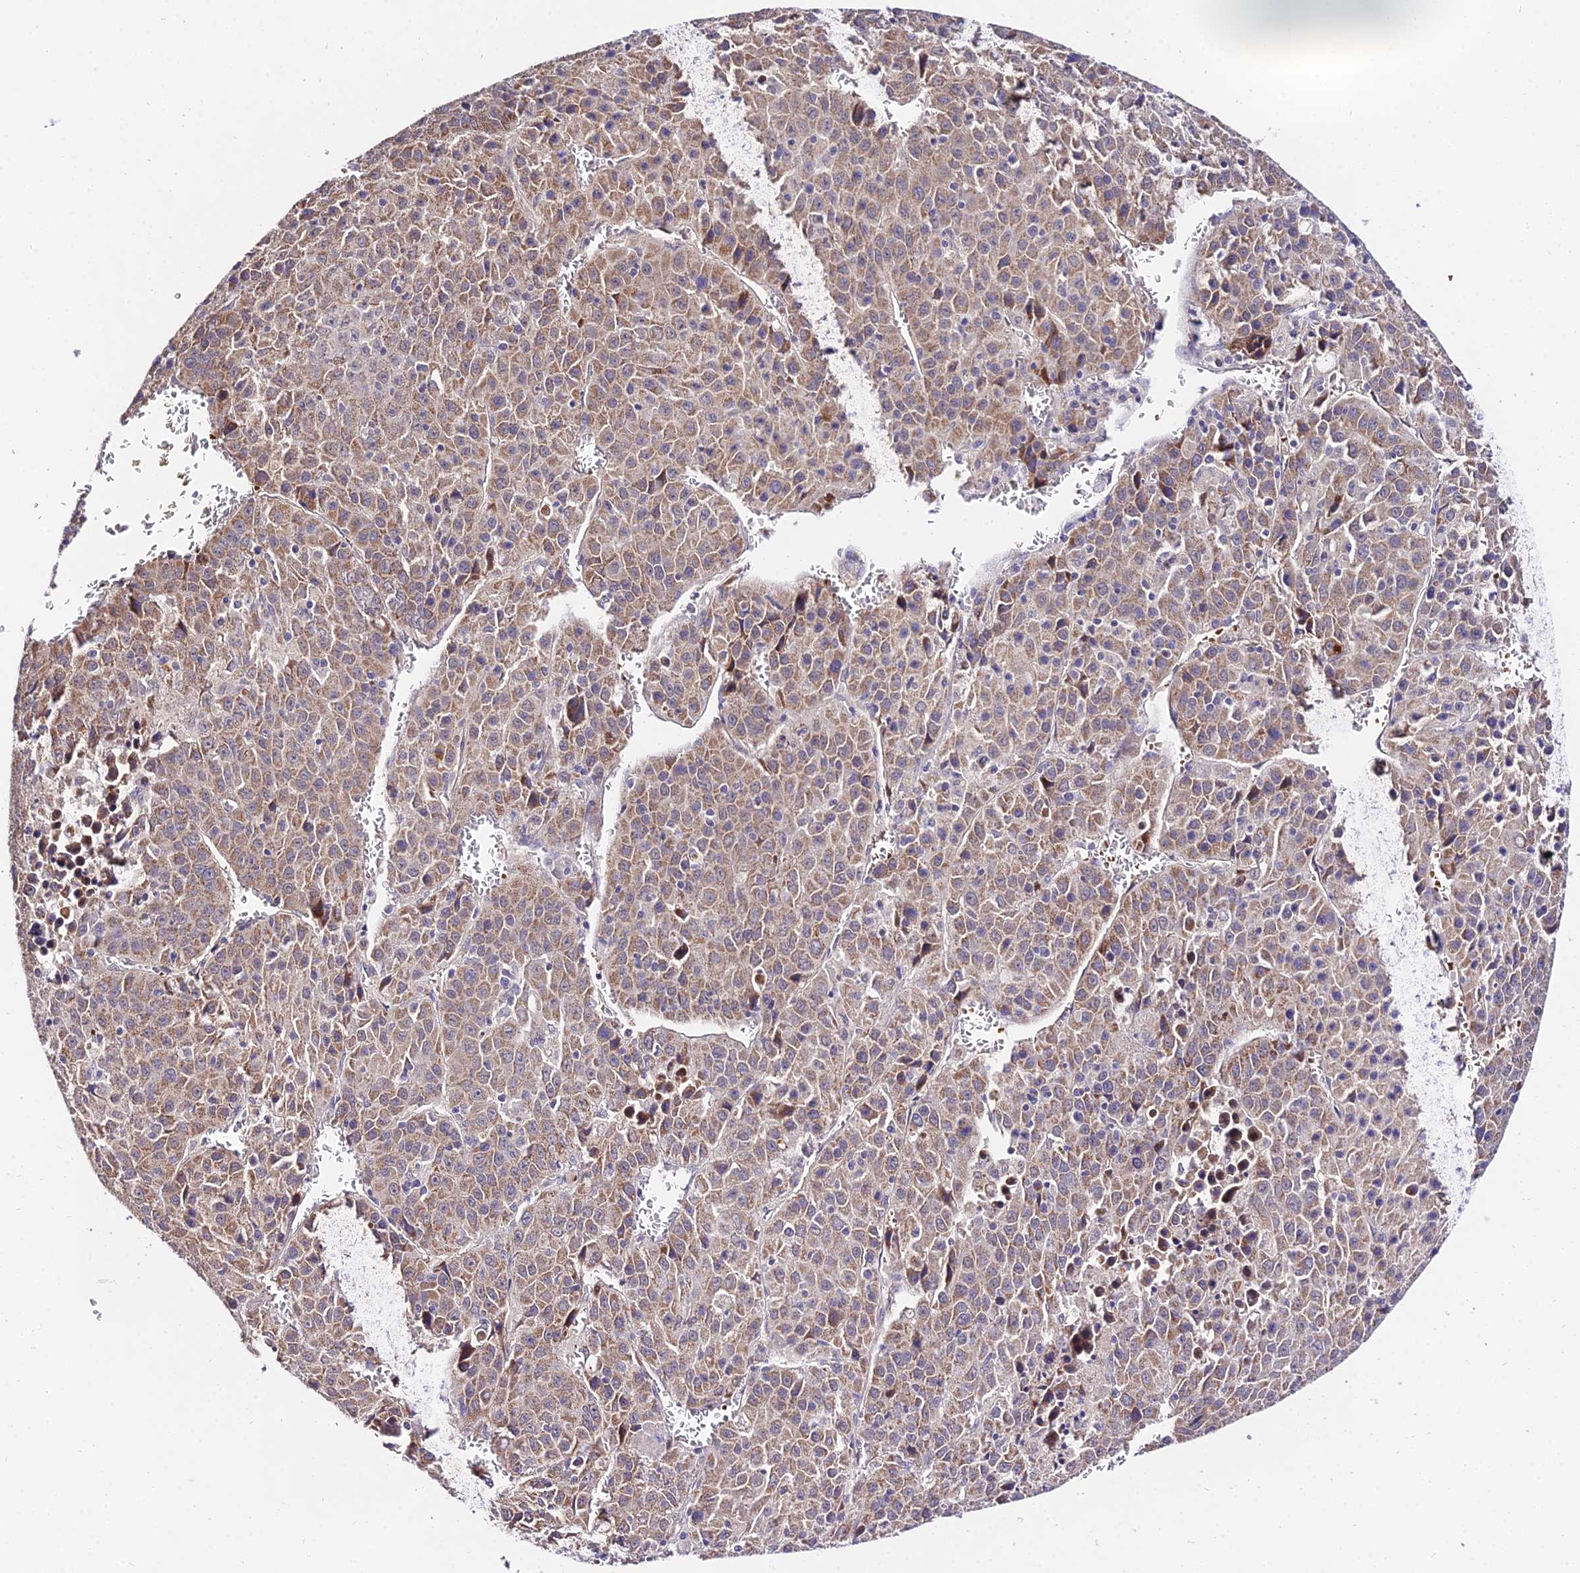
{"staining": {"intensity": "moderate", "quantity": "25%-75%", "location": "cytoplasmic/membranous"}, "tissue": "liver cancer", "cell_type": "Tumor cells", "image_type": "cancer", "snomed": [{"axis": "morphology", "description": "Carcinoma, Hepatocellular, NOS"}, {"axis": "topography", "description": "Liver"}], "caption": "Human hepatocellular carcinoma (liver) stained with a brown dye demonstrates moderate cytoplasmic/membranous positive positivity in about 25%-75% of tumor cells.", "gene": "WDR5B", "patient": {"sex": "female", "age": 53}}